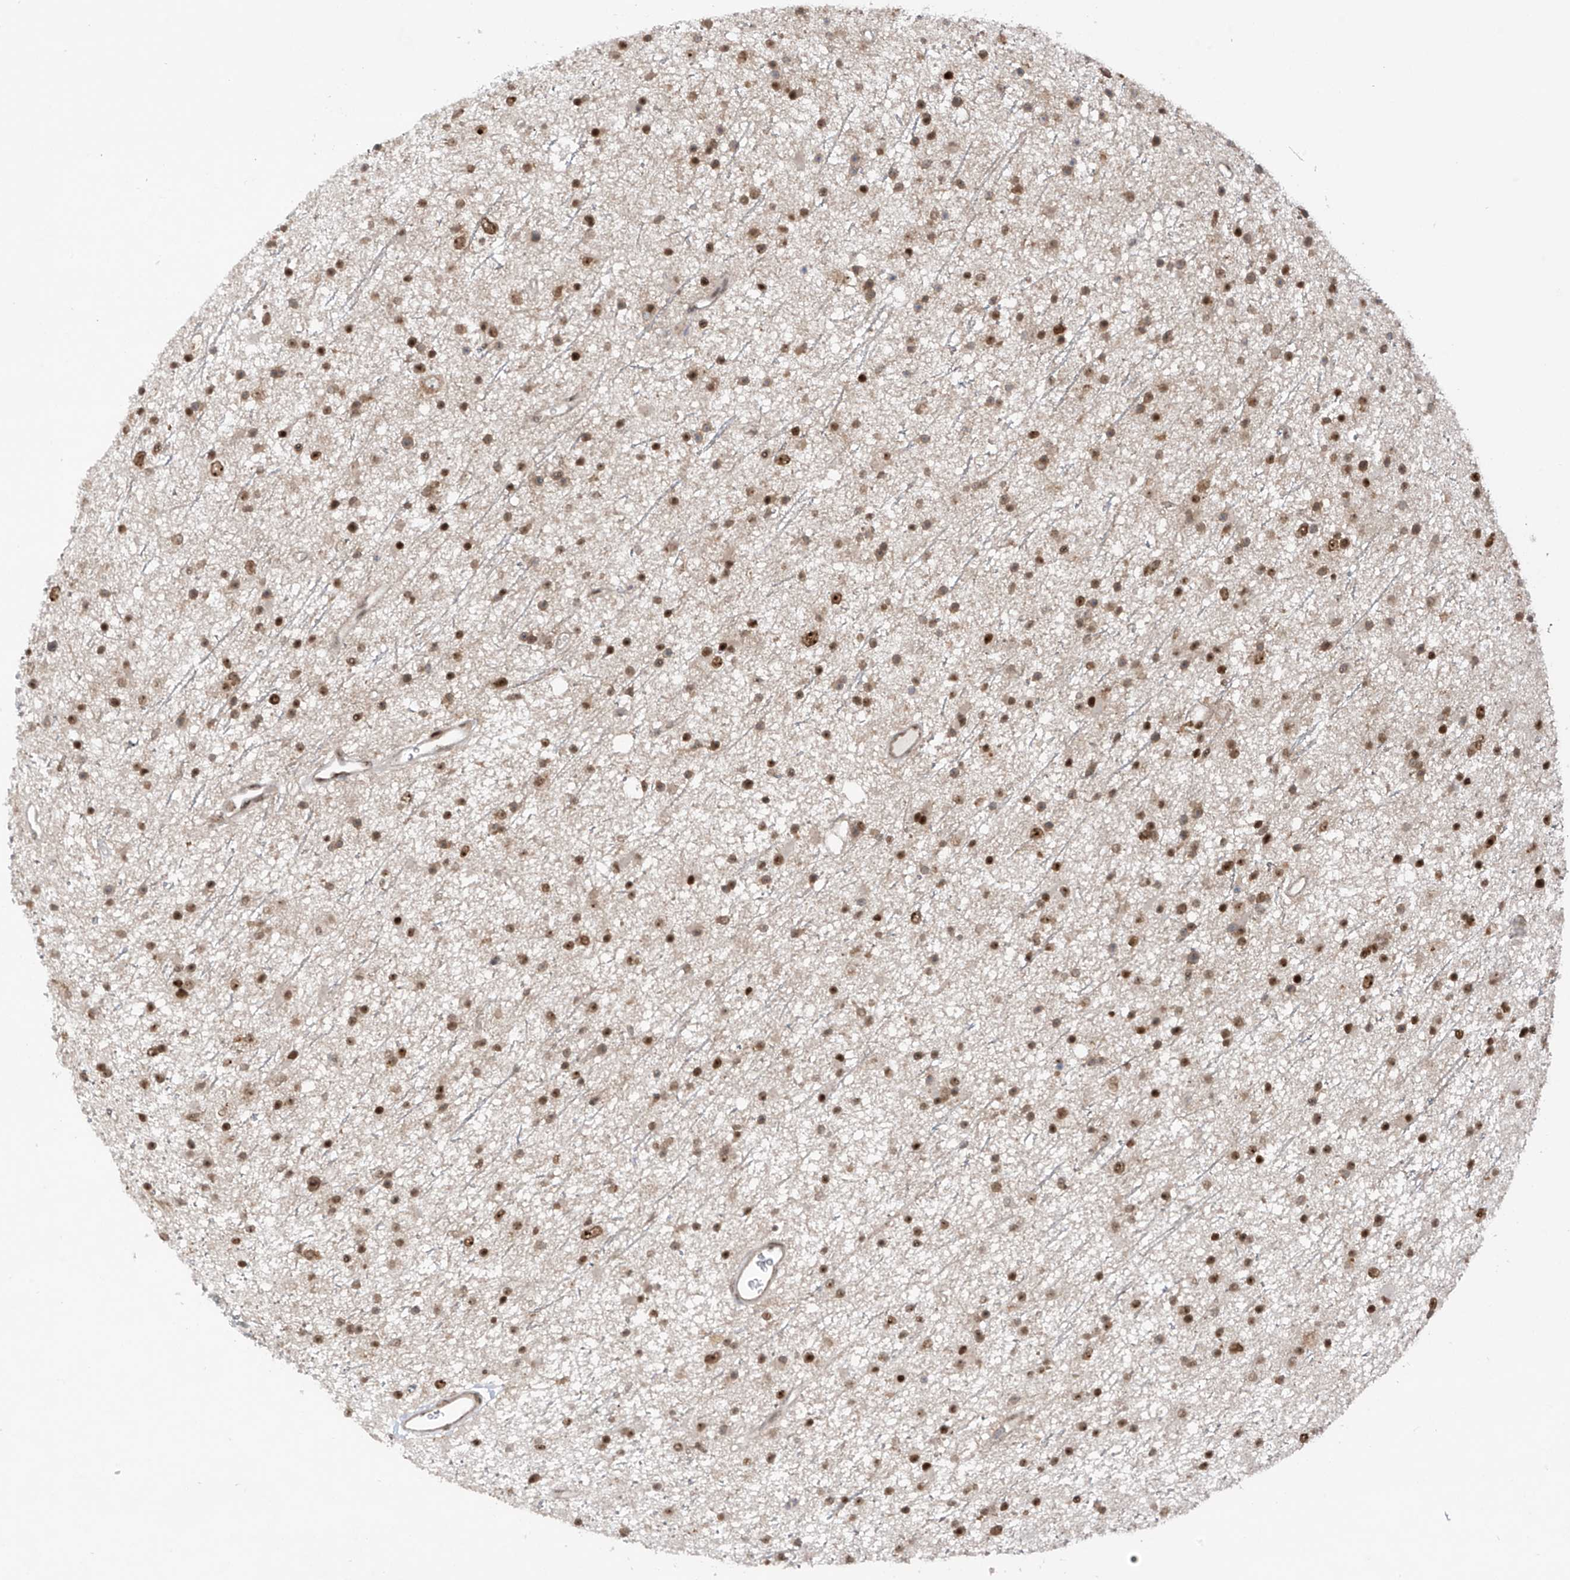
{"staining": {"intensity": "moderate", "quantity": ">75%", "location": "nuclear"}, "tissue": "glioma", "cell_type": "Tumor cells", "image_type": "cancer", "snomed": [{"axis": "morphology", "description": "Glioma, malignant, Low grade"}, {"axis": "topography", "description": "Cerebral cortex"}], "caption": "Human glioma stained with a brown dye displays moderate nuclear positive positivity in approximately >75% of tumor cells.", "gene": "REPIN1", "patient": {"sex": "female", "age": 39}}